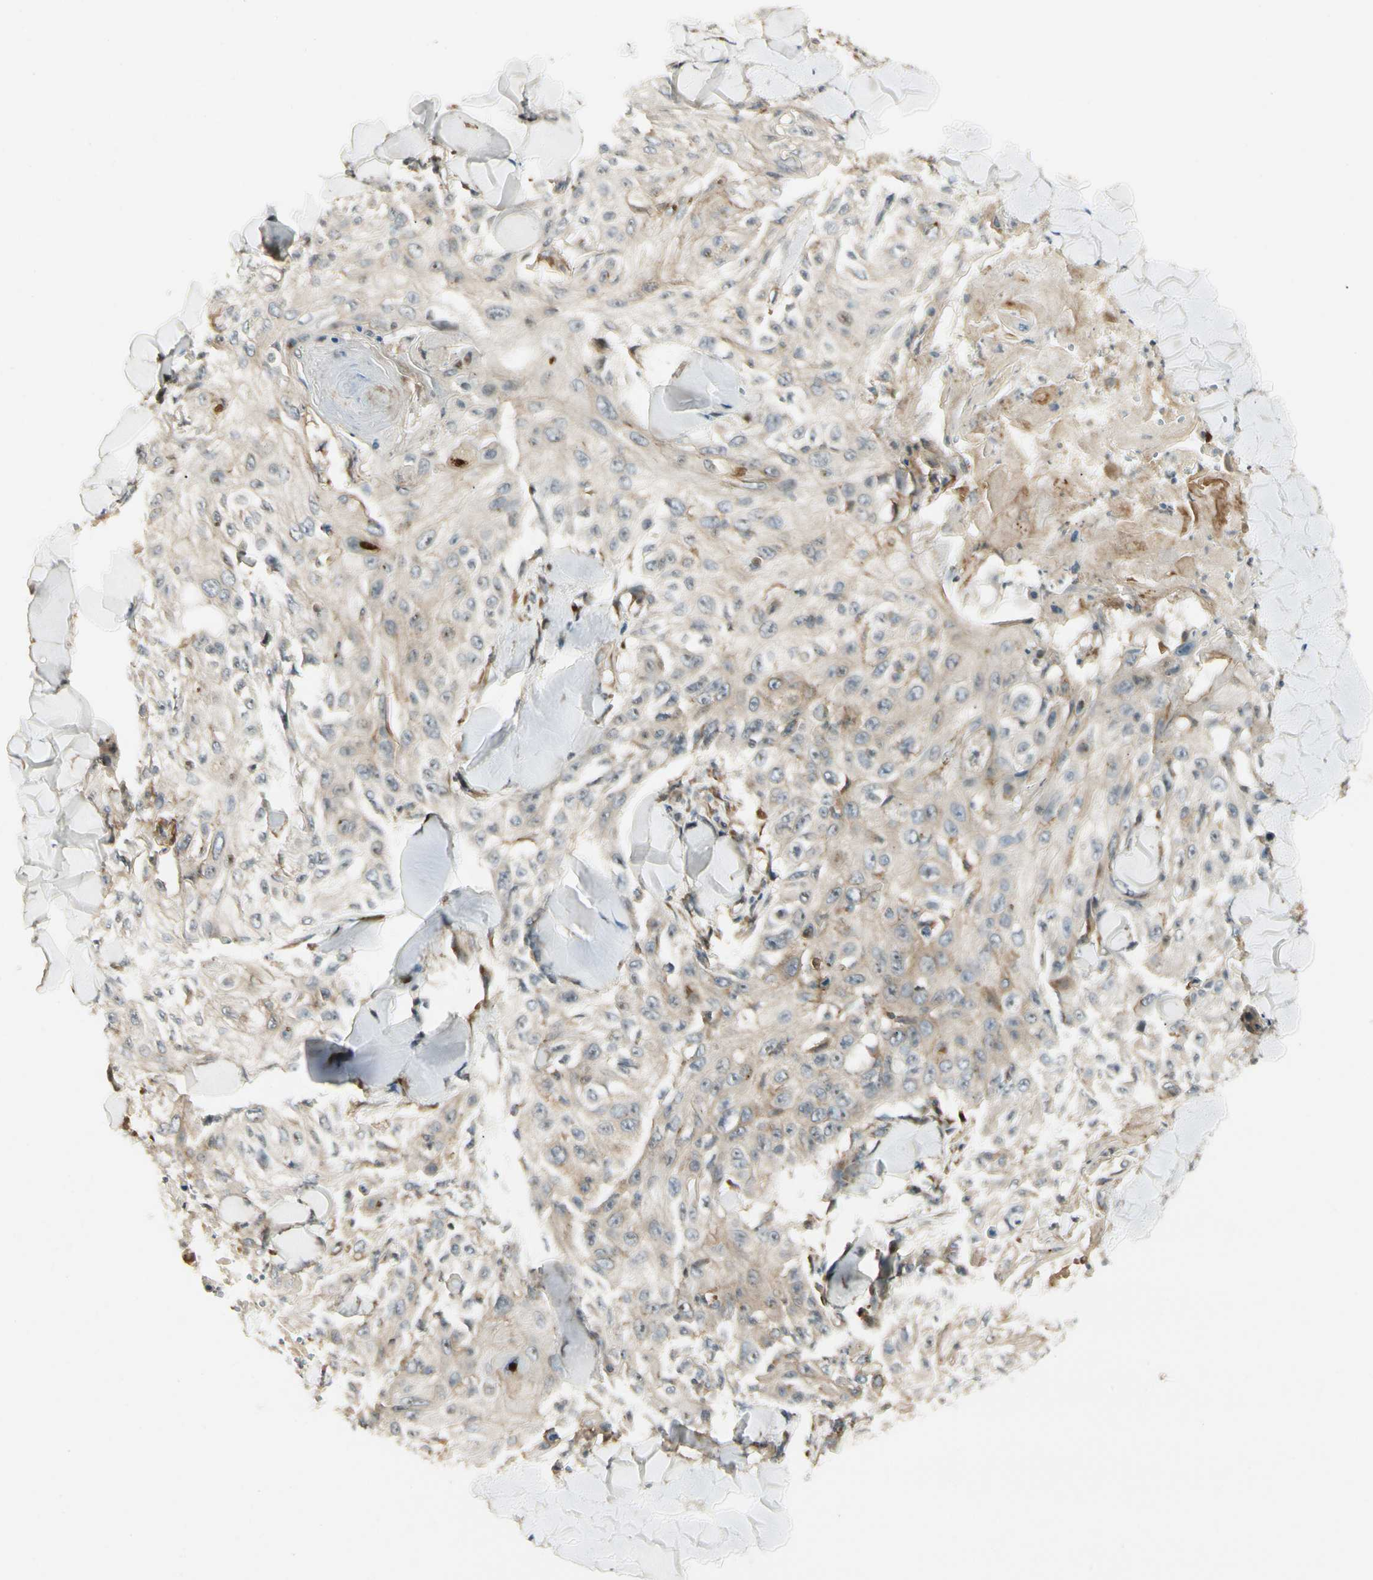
{"staining": {"intensity": "weak", "quantity": "<25%", "location": "cytoplasmic/membranous"}, "tissue": "skin cancer", "cell_type": "Tumor cells", "image_type": "cancer", "snomed": [{"axis": "morphology", "description": "Squamous cell carcinoma, NOS"}, {"axis": "topography", "description": "Skin"}], "caption": "DAB (3,3'-diaminobenzidine) immunohistochemical staining of human squamous cell carcinoma (skin) exhibits no significant staining in tumor cells.", "gene": "FNDC3B", "patient": {"sex": "male", "age": 86}}